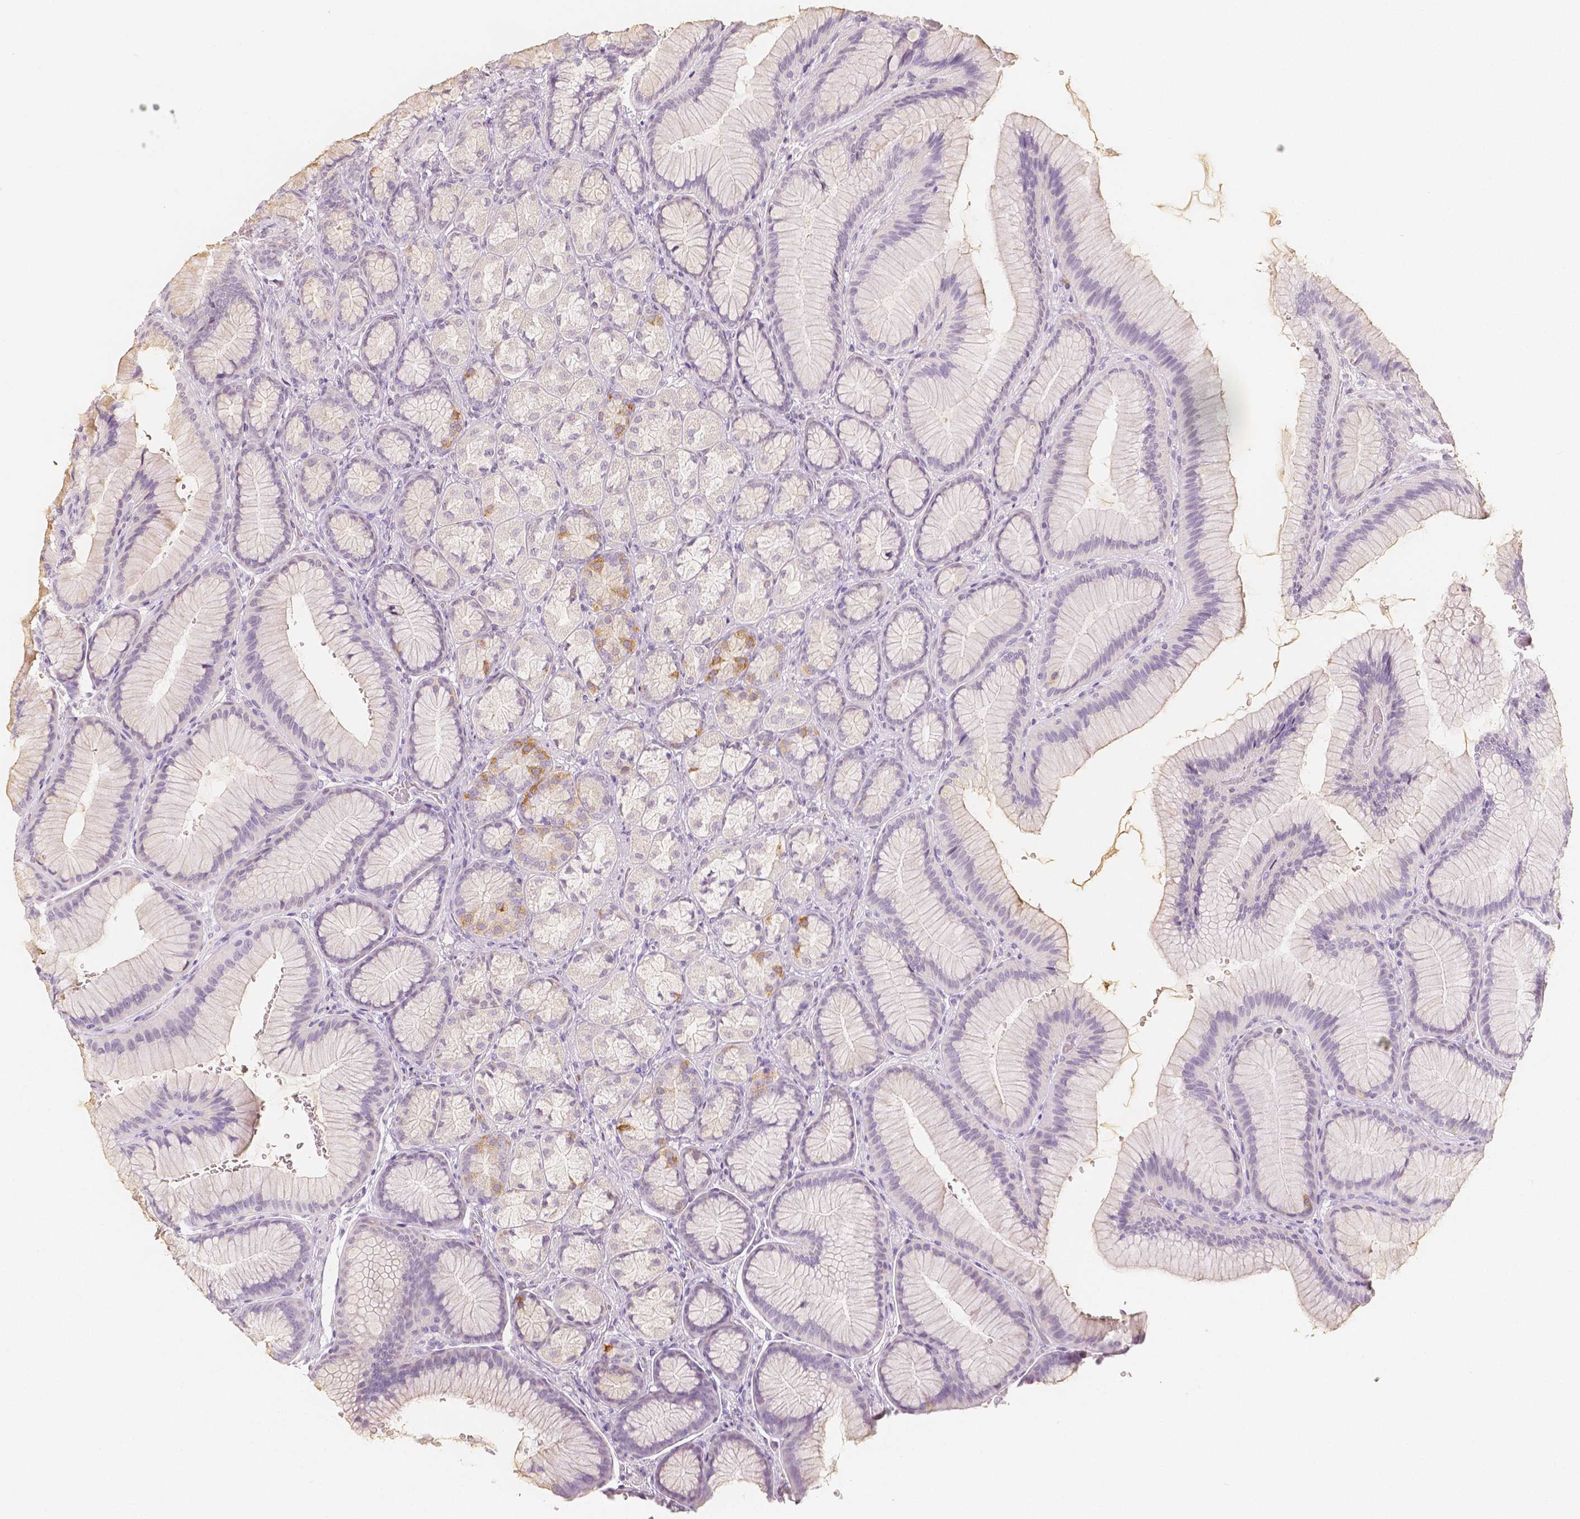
{"staining": {"intensity": "negative", "quantity": "none", "location": "none"}, "tissue": "stomach", "cell_type": "Glandular cells", "image_type": "normal", "snomed": [{"axis": "morphology", "description": "Normal tissue, NOS"}, {"axis": "morphology", "description": "Adenocarcinoma, NOS"}, {"axis": "morphology", "description": "Adenocarcinoma, High grade"}, {"axis": "topography", "description": "Stomach, upper"}, {"axis": "topography", "description": "Stomach"}], "caption": "This is a image of IHC staining of benign stomach, which shows no expression in glandular cells.", "gene": "NECAB2", "patient": {"sex": "female", "age": 65}}